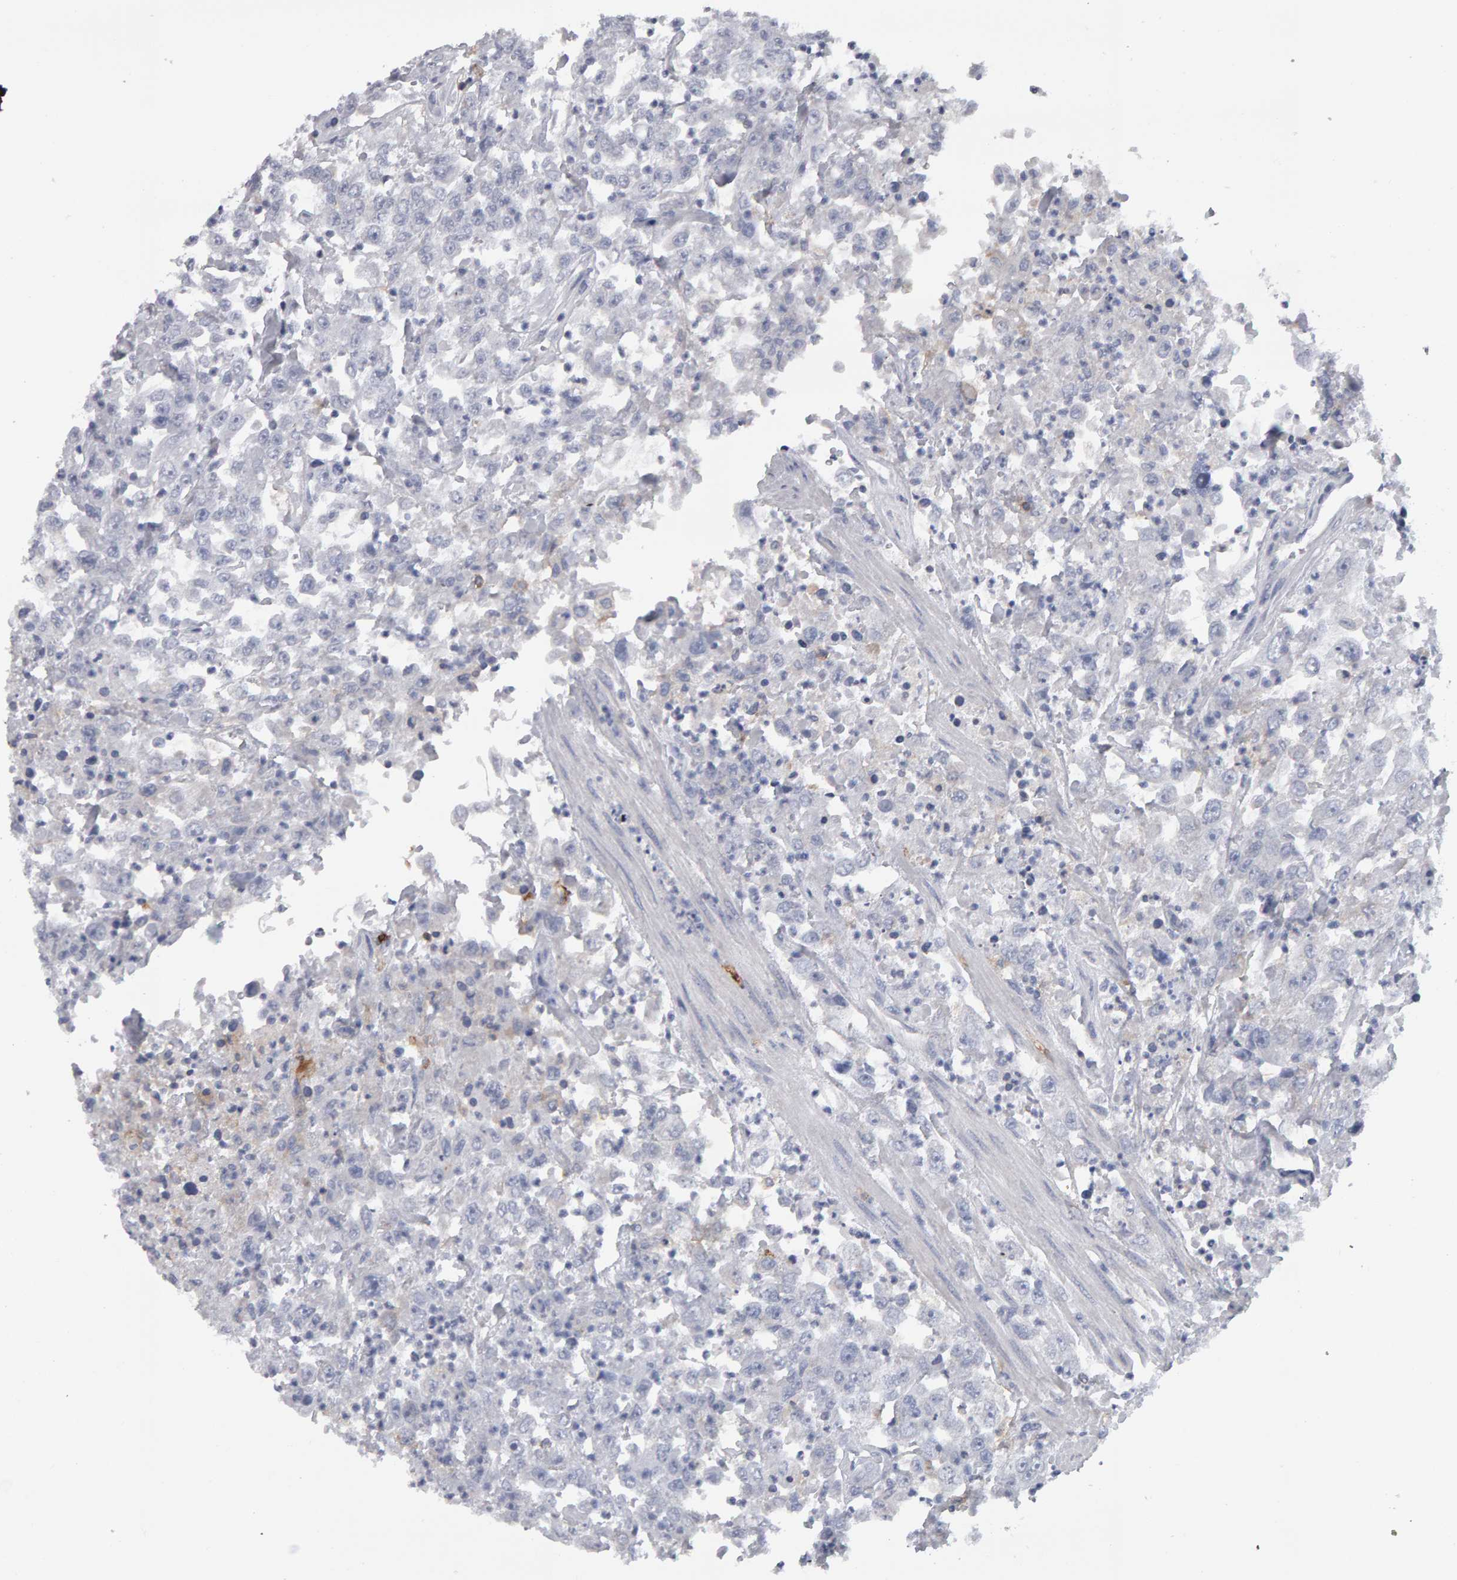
{"staining": {"intensity": "negative", "quantity": "none", "location": "none"}, "tissue": "urothelial cancer", "cell_type": "Tumor cells", "image_type": "cancer", "snomed": [{"axis": "morphology", "description": "Urothelial carcinoma, High grade"}, {"axis": "topography", "description": "Urinary bladder"}], "caption": "This is a photomicrograph of IHC staining of high-grade urothelial carcinoma, which shows no staining in tumor cells.", "gene": "CD38", "patient": {"sex": "male", "age": 46}}